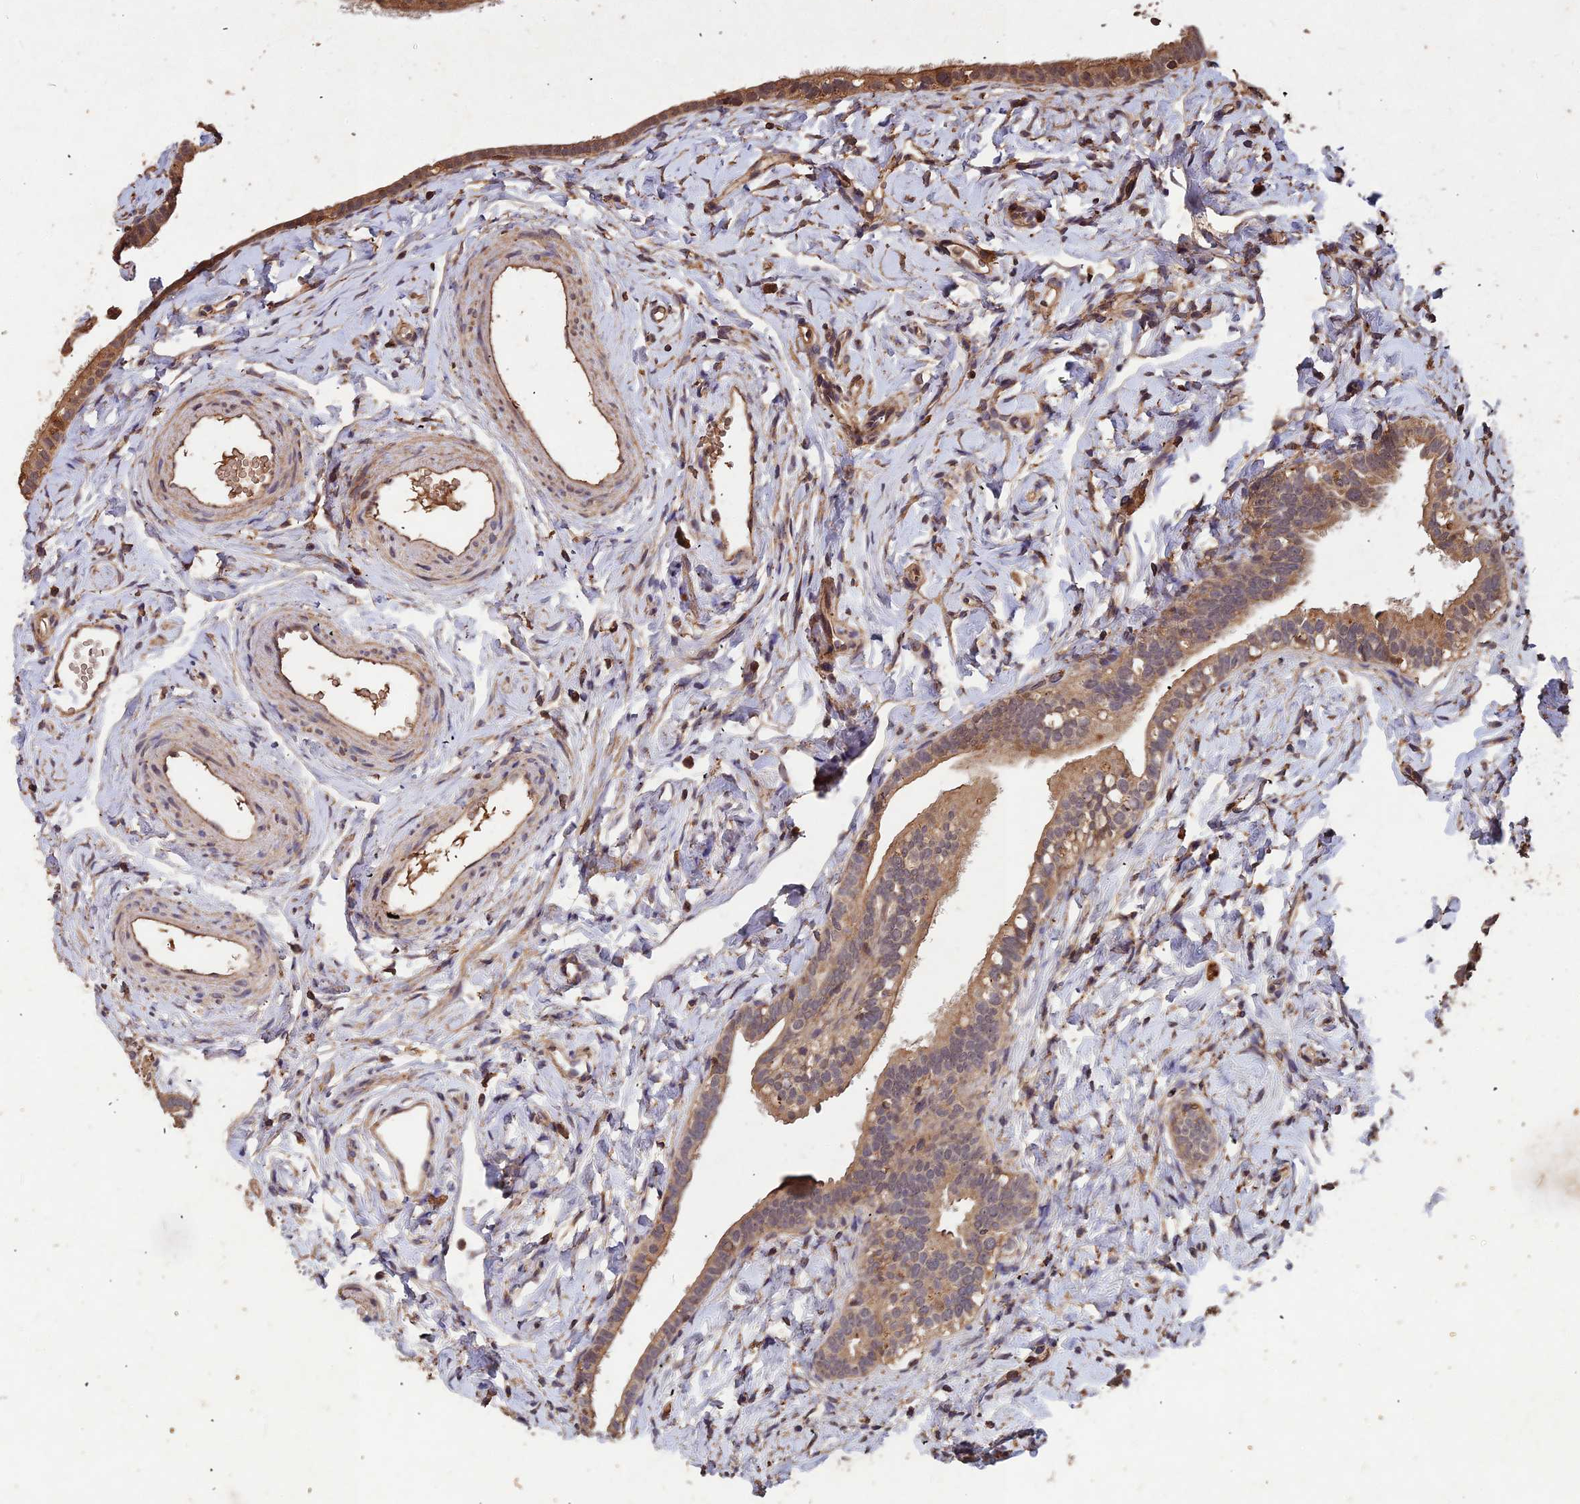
{"staining": {"intensity": "moderate", "quantity": ">75%", "location": "cytoplasmic/membranous,nuclear"}, "tissue": "fallopian tube", "cell_type": "Glandular cells", "image_type": "normal", "snomed": [{"axis": "morphology", "description": "Normal tissue, NOS"}, {"axis": "topography", "description": "Fallopian tube"}], "caption": "Approximately >75% of glandular cells in benign fallopian tube reveal moderate cytoplasmic/membranous,nuclear protein positivity as visualized by brown immunohistochemical staining.", "gene": "SYMPK", "patient": {"sex": "female", "age": 66}}